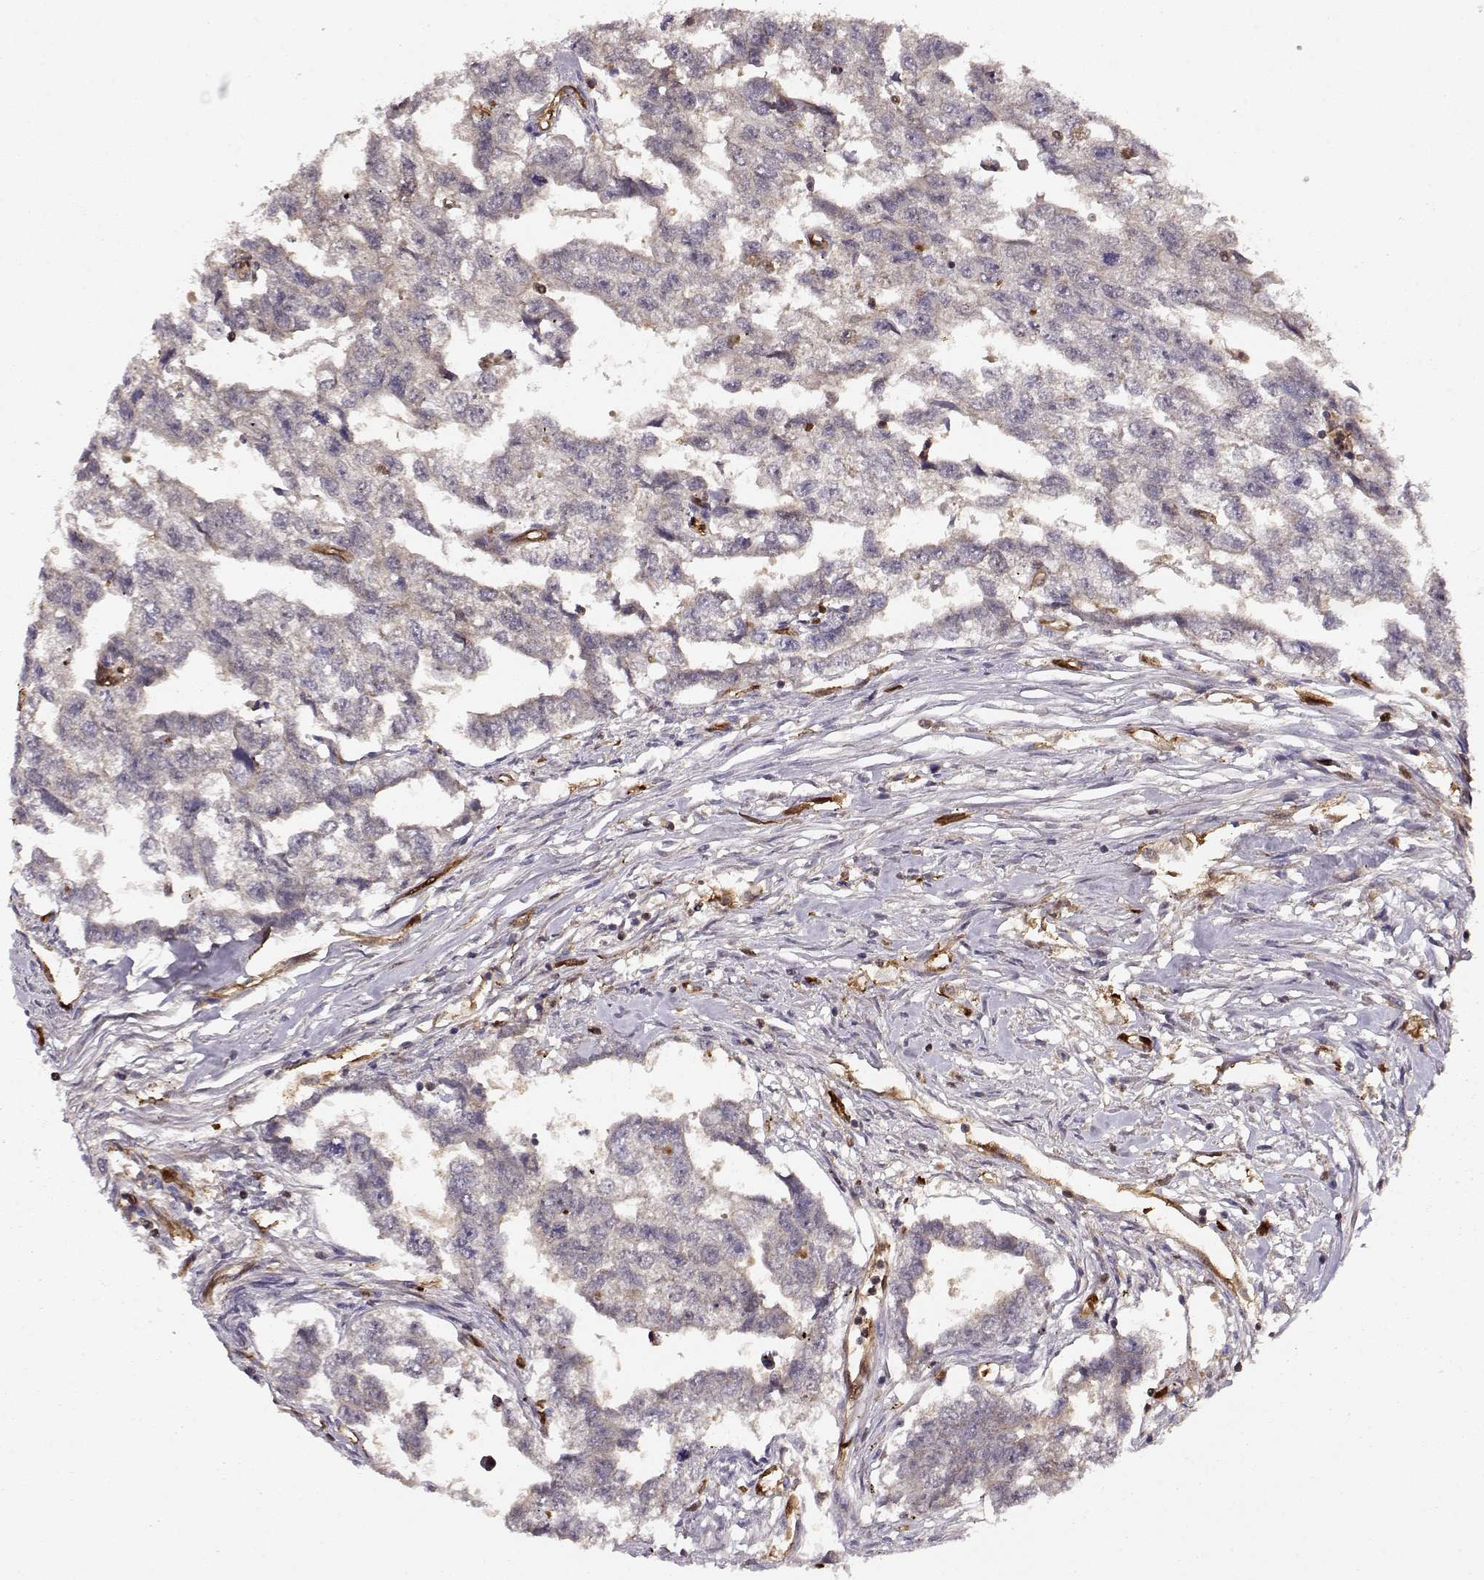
{"staining": {"intensity": "negative", "quantity": "none", "location": "none"}, "tissue": "testis cancer", "cell_type": "Tumor cells", "image_type": "cancer", "snomed": [{"axis": "morphology", "description": "Carcinoma, Embryonal, NOS"}, {"axis": "morphology", "description": "Teratoma, malignant, NOS"}, {"axis": "topography", "description": "Testis"}], "caption": "Immunohistochemistry of testis cancer (embryonal carcinoma) demonstrates no staining in tumor cells. Brightfield microscopy of IHC stained with DAB (brown) and hematoxylin (blue), captured at high magnification.", "gene": "PNP", "patient": {"sex": "male", "age": 44}}